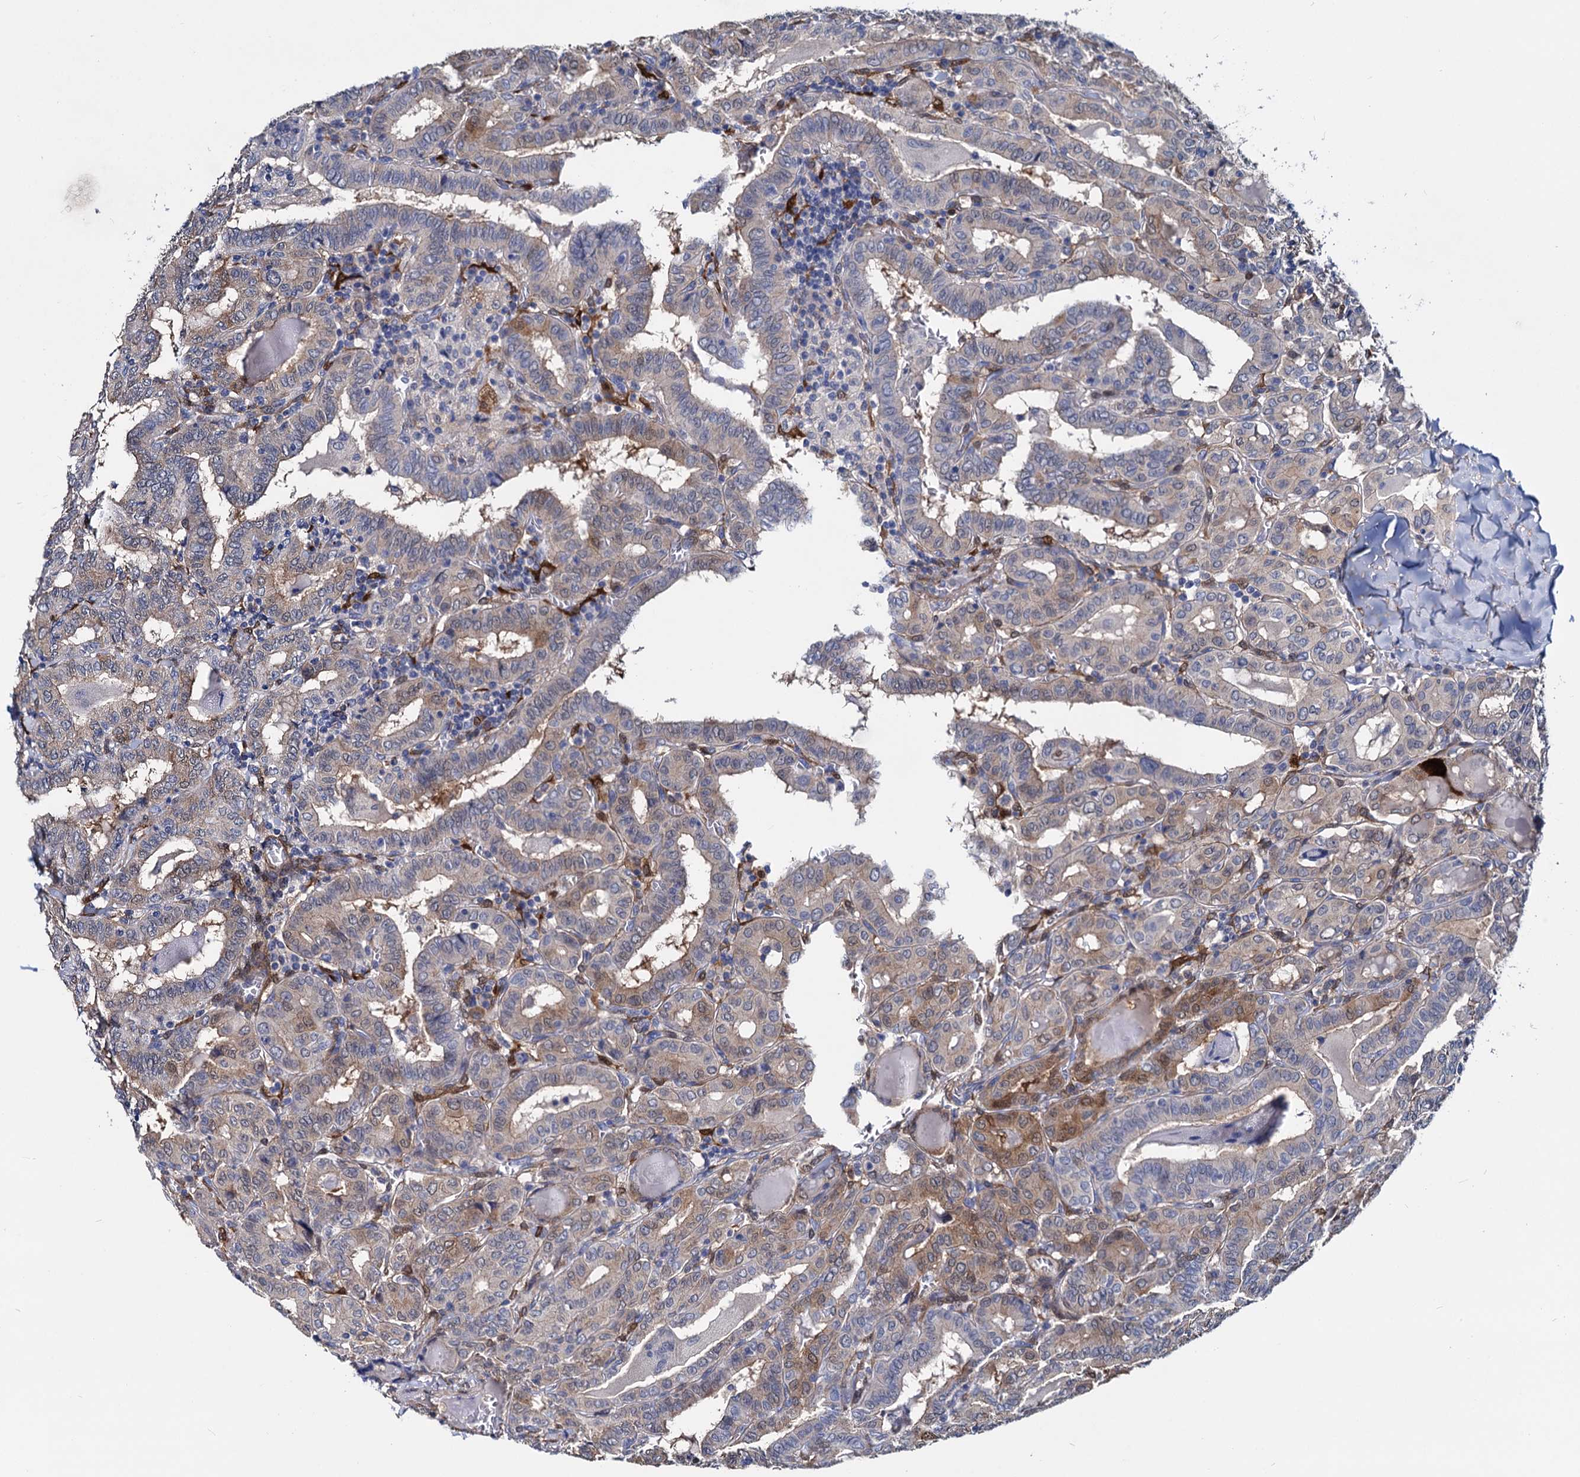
{"staining": {"intensity": "moderate", "quantity": "<25%", "location": "cytoplasmic/membranous"}, "tissue": "thyroid cancer", "cell_type": "Tumor cells", "image_type": "cancer", "snomed": [{"axis": "morphology", "description": "Papillary adenocarcinoma, NOS"}, {"axis": "topography", "description": "Thyroid gland"}], "caption": "Human thyroid papillary adenocarcinoma stained with a brown dye reveals moderate cytoplasmic/membranous positive expression in approximately <25% of tumor cells.", "gene": "GSTM3", "patient": {"sex": "female", "age": 72}}